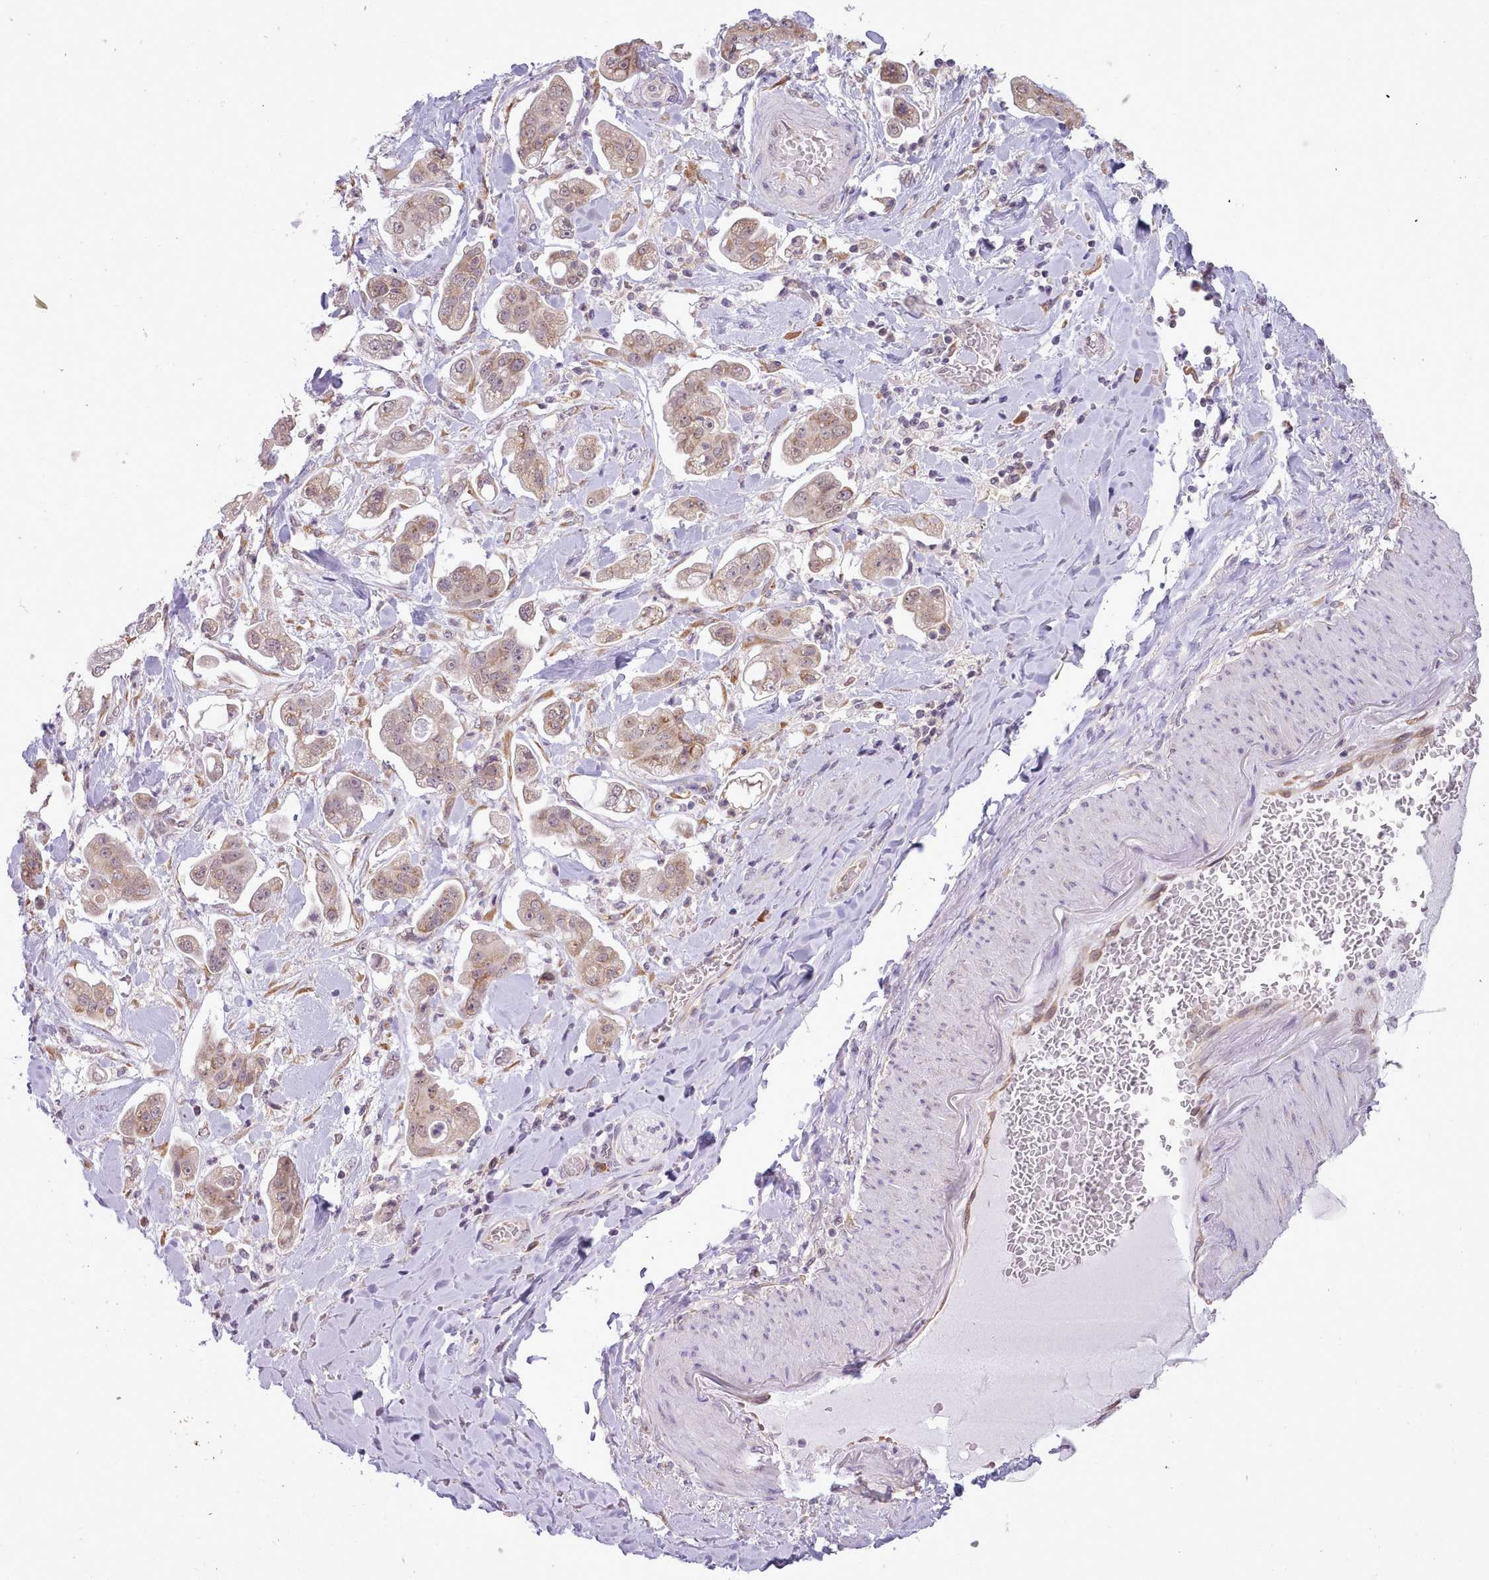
{"staining": {"intensity": "weak", "quantity": ">75%", "location": "cytoplasmic/membranous,nuclear"}, "tissue": "stomach cancer", "cell_type": "Tumor cells", "image_type": "cancer", "snomed": [{"axis": "morphology", "description": "Adenocarcinoma, NOS"}, {"axis": "topography", "description": "Stomach"}], "caption": "Protein expression analysis of stomach adenocarcinoma exhibits weak cytoplasmic/membranous and nuclear expression in approximately >75% of tumor cells.", "gene": "SEC61B", "patient": {"sex": "male", "age": 62}}